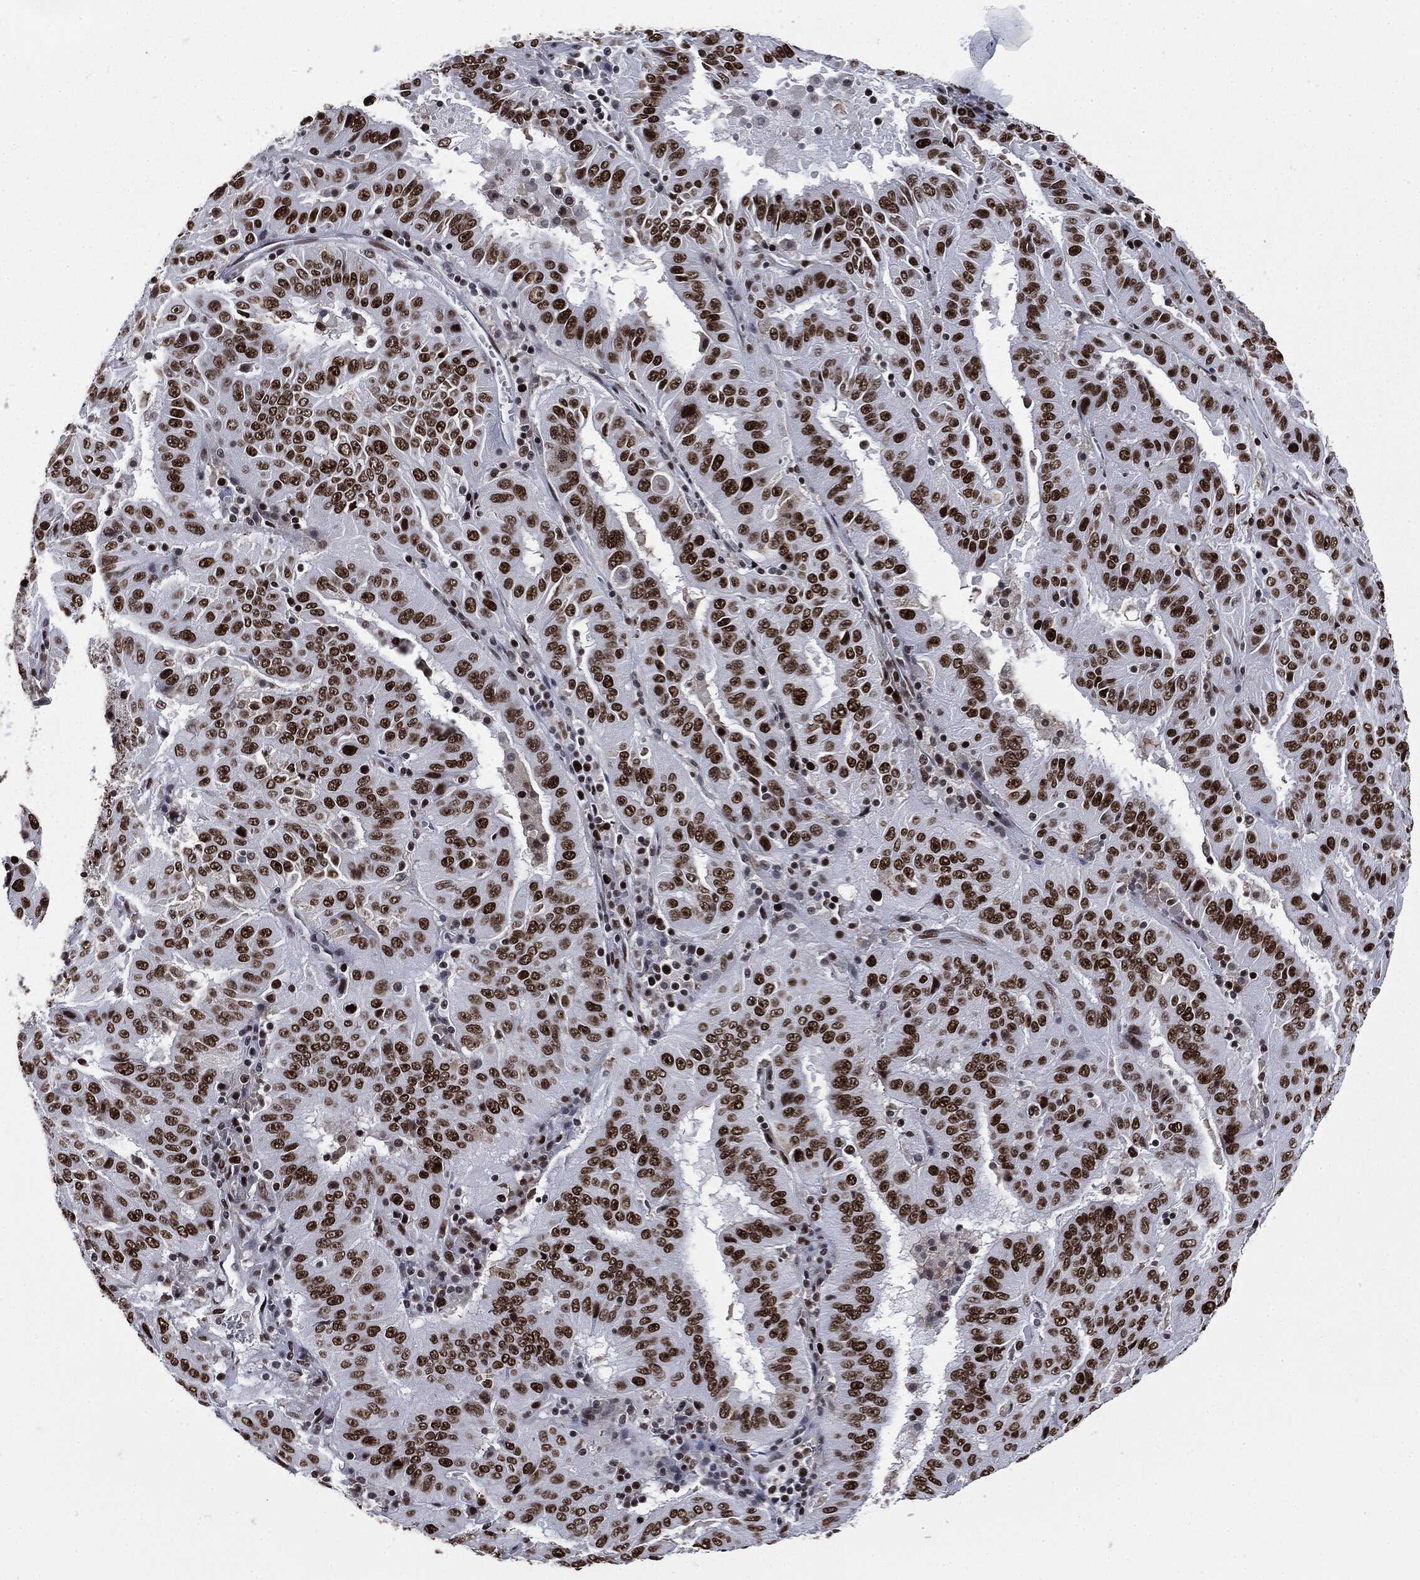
{"staining": {"intensity": "strong", "quantity": ">75%", "location": "nuclear"}, "tissue": "pancreatic cancer", "cell_type": "Tumor cells", "image_type": "cancer", "snomed": [{"axis": "morphology", "description": "Adenocarcinoma, NOS"}, {"axis": "topography", "description": "Pancreas"}], "caption": "Strong nuclear expression for a protein is appreciated in approximately >75% of tumor cells of adenocarcinoma (pancreatic) using IHC.", "gene": "MSH2", "patient": {"sex": "male", "age": 63}}